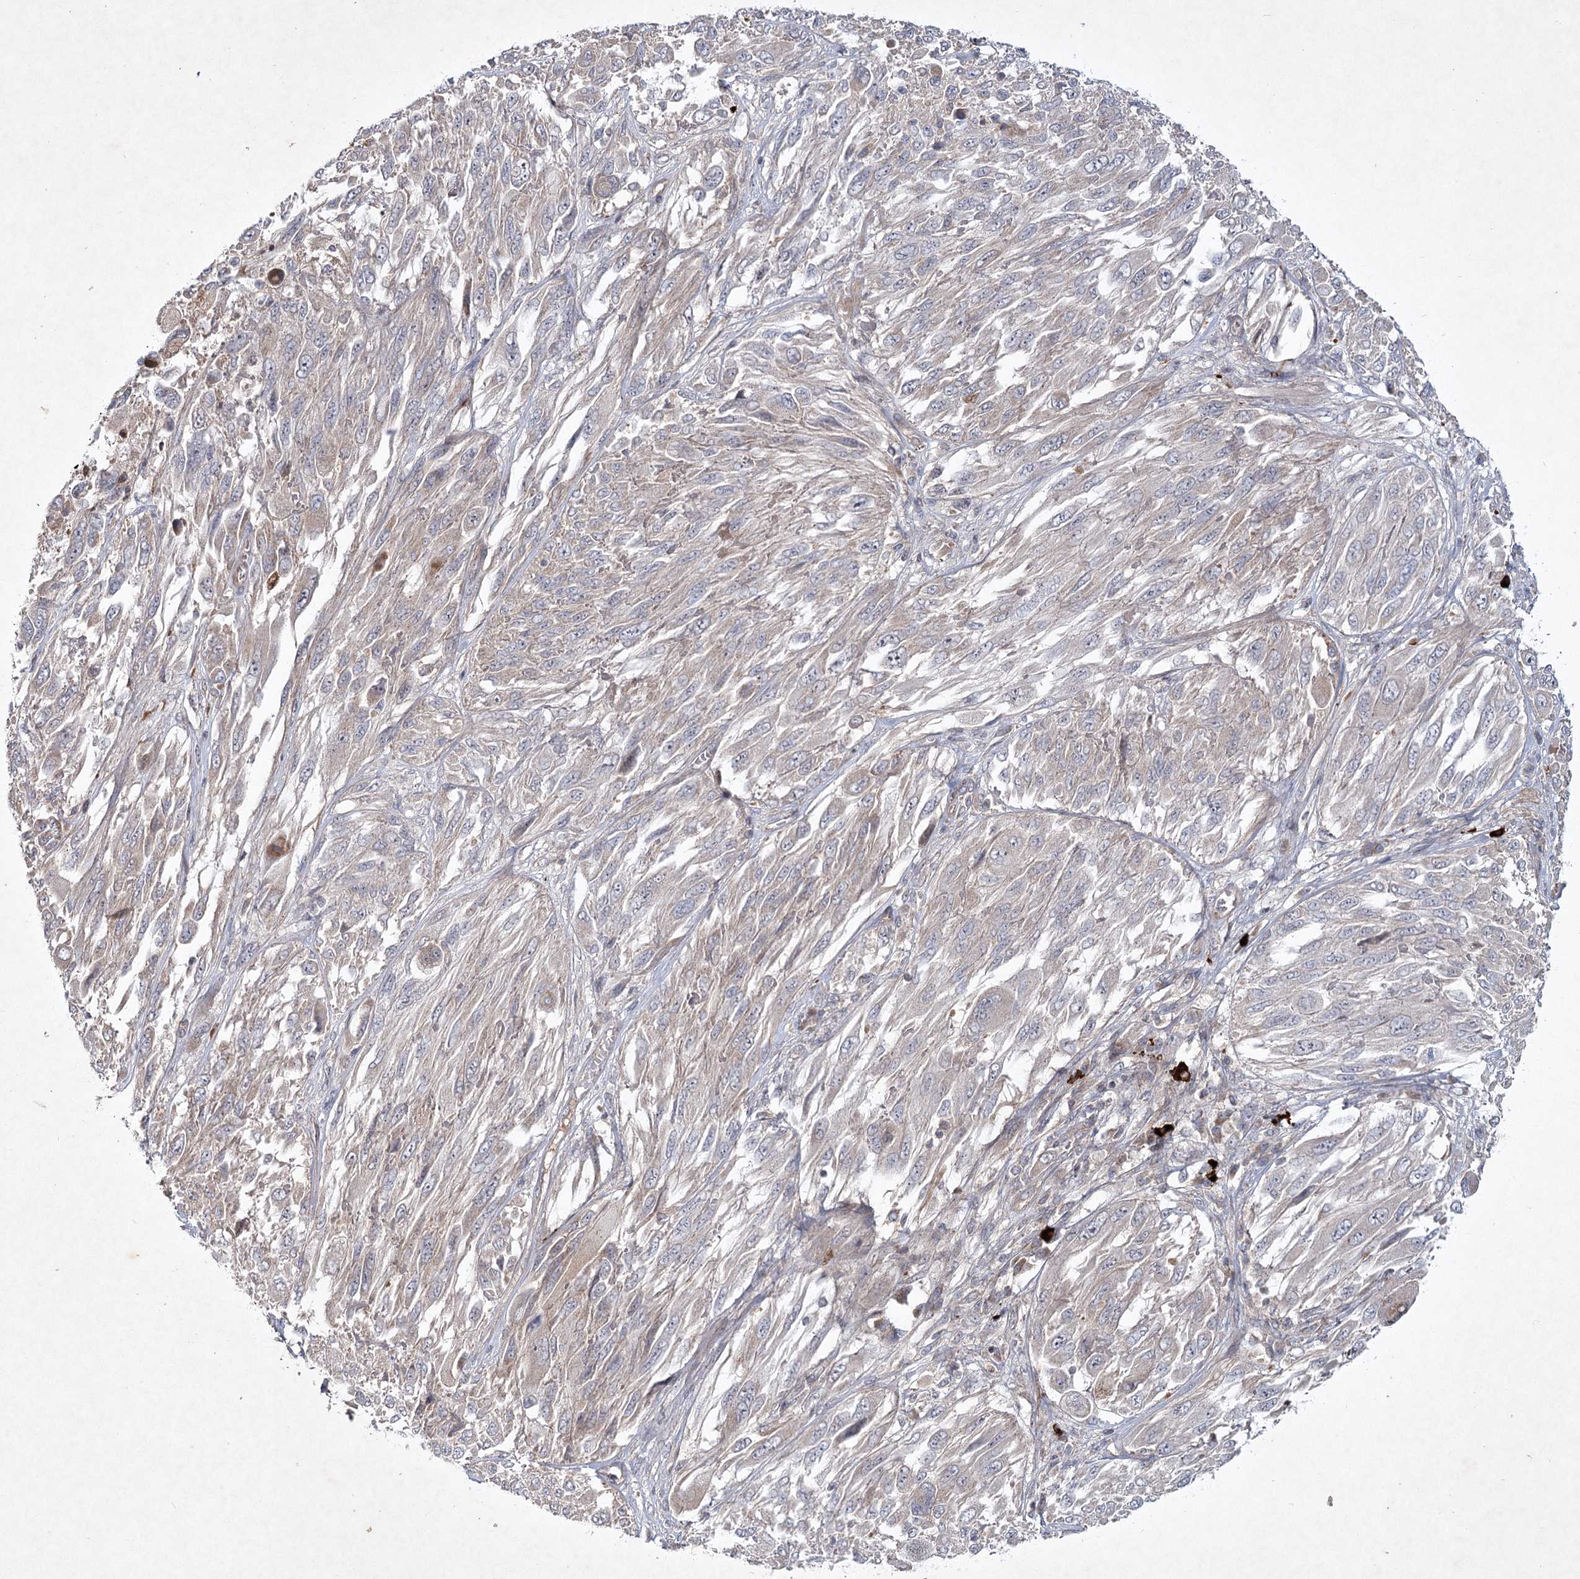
{"staining": {"intensity": "weak", "quantity": "25%-75%", "location": "cytoplasmic/membranous"}, "tissue": "melanoma", "cell_type": "Tumor cells", "image_type": "cancer", "snomed": [{"axis": "morphology", "description": "Malignant melanoma, NOS"}, {"axis": "topography", "description": "Skin"}], "caption": "Weak cytoplasmic/membranous protein staining is identified in about 25%-75% of tumor cells in malignant melanoma.", "gene": "MAP3K13", "patient": {"sex": "female", "age": 91}}